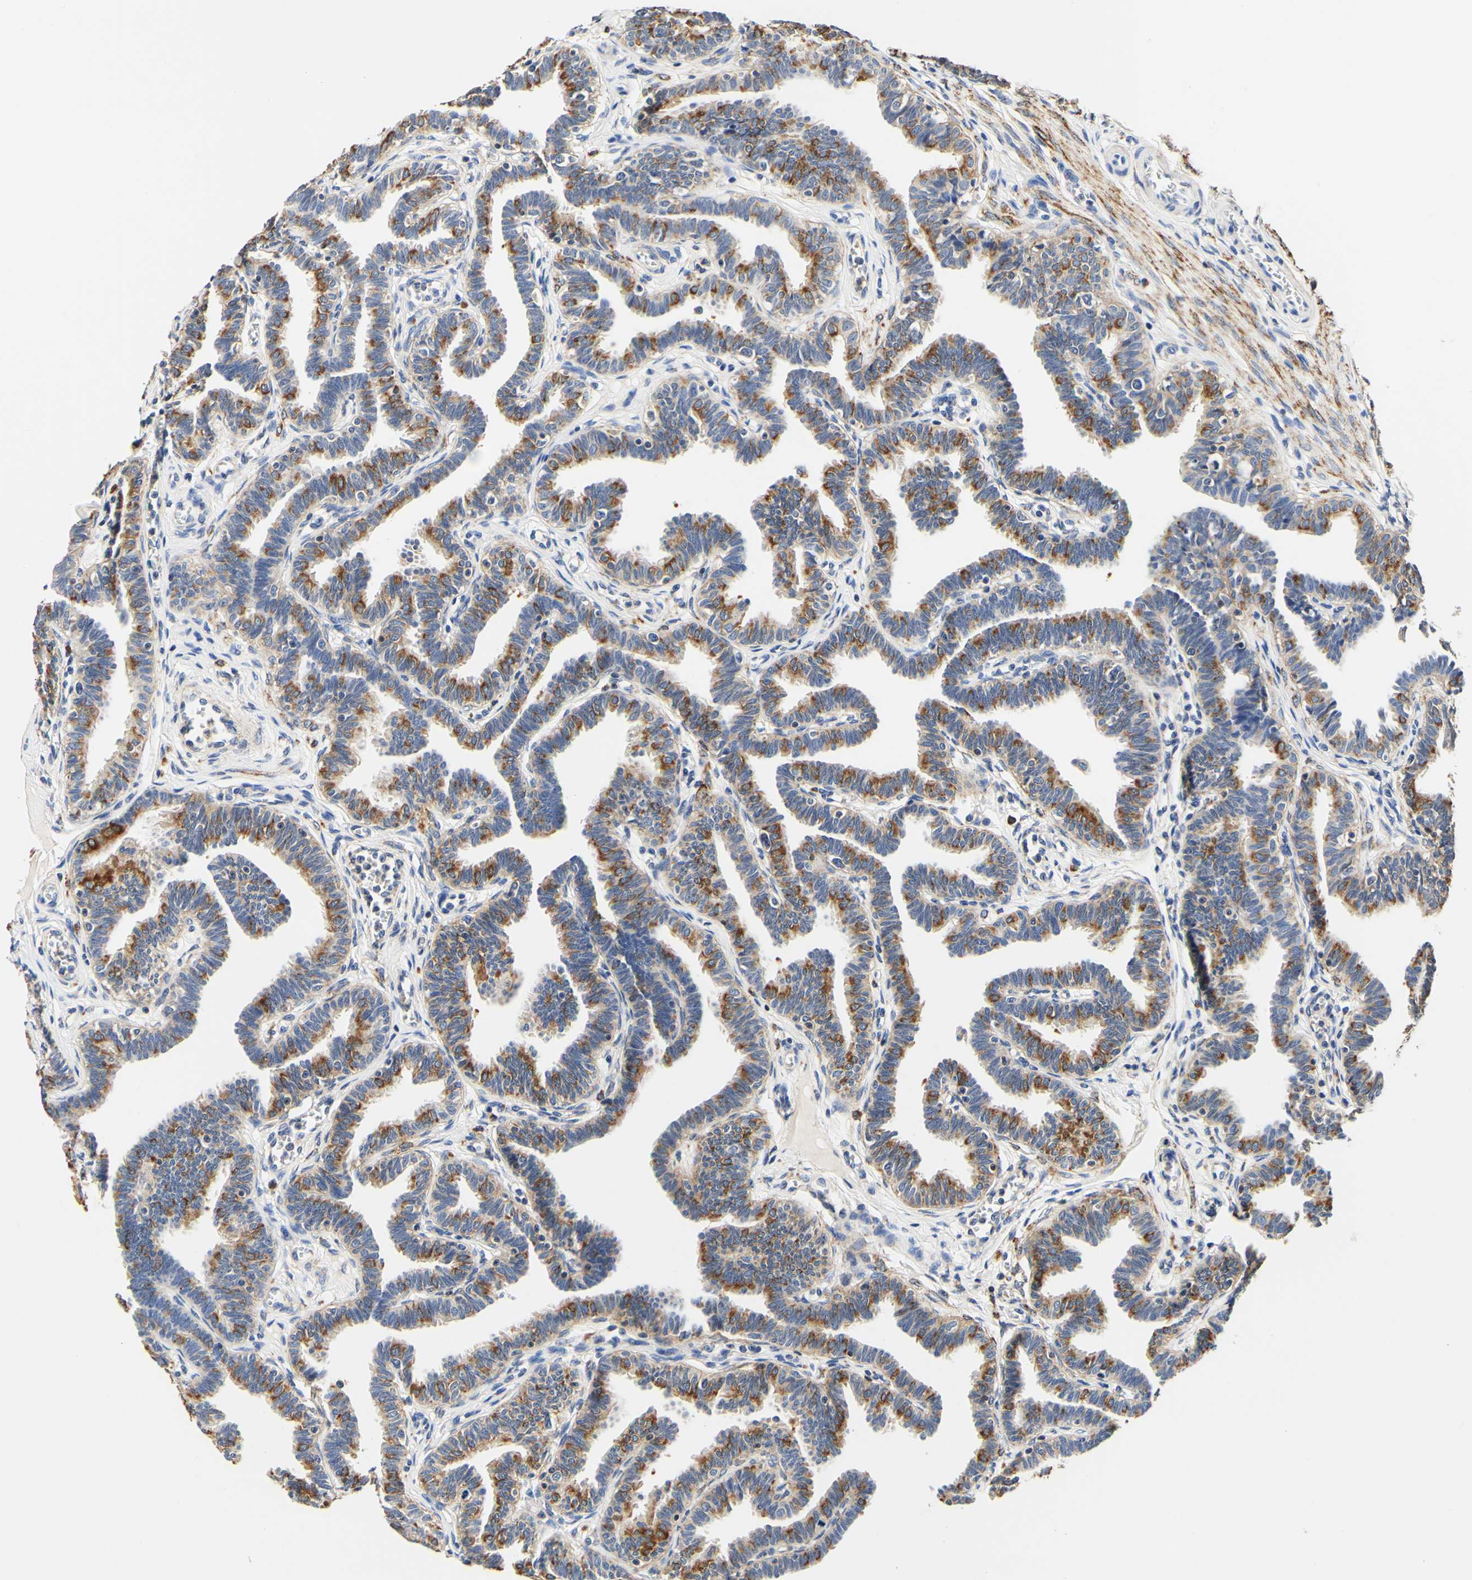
{"staining": {"intensity": "moderate", "quantity": "25%-75%", "location": "cytoplasmic/membranous"}, "tissue": "fallopian tube", "cell_type": "Glandular cells", "image_type": "normal", "snomed": [{"axis": "morphology", "description": "Normal tissue, NOS"}, {"axis": "topography", "description": "Fallopian tube"}, {"axis": "topography", "description": "Ovary"}], "caption": "Protein analysis of benign fallopian tube reveals moderate cytoplasmic/membranous staining in approximately 25%-75% of glandular cells.", "gene": "CAMK4", "patient": {"sex": "female", "age": 23}}